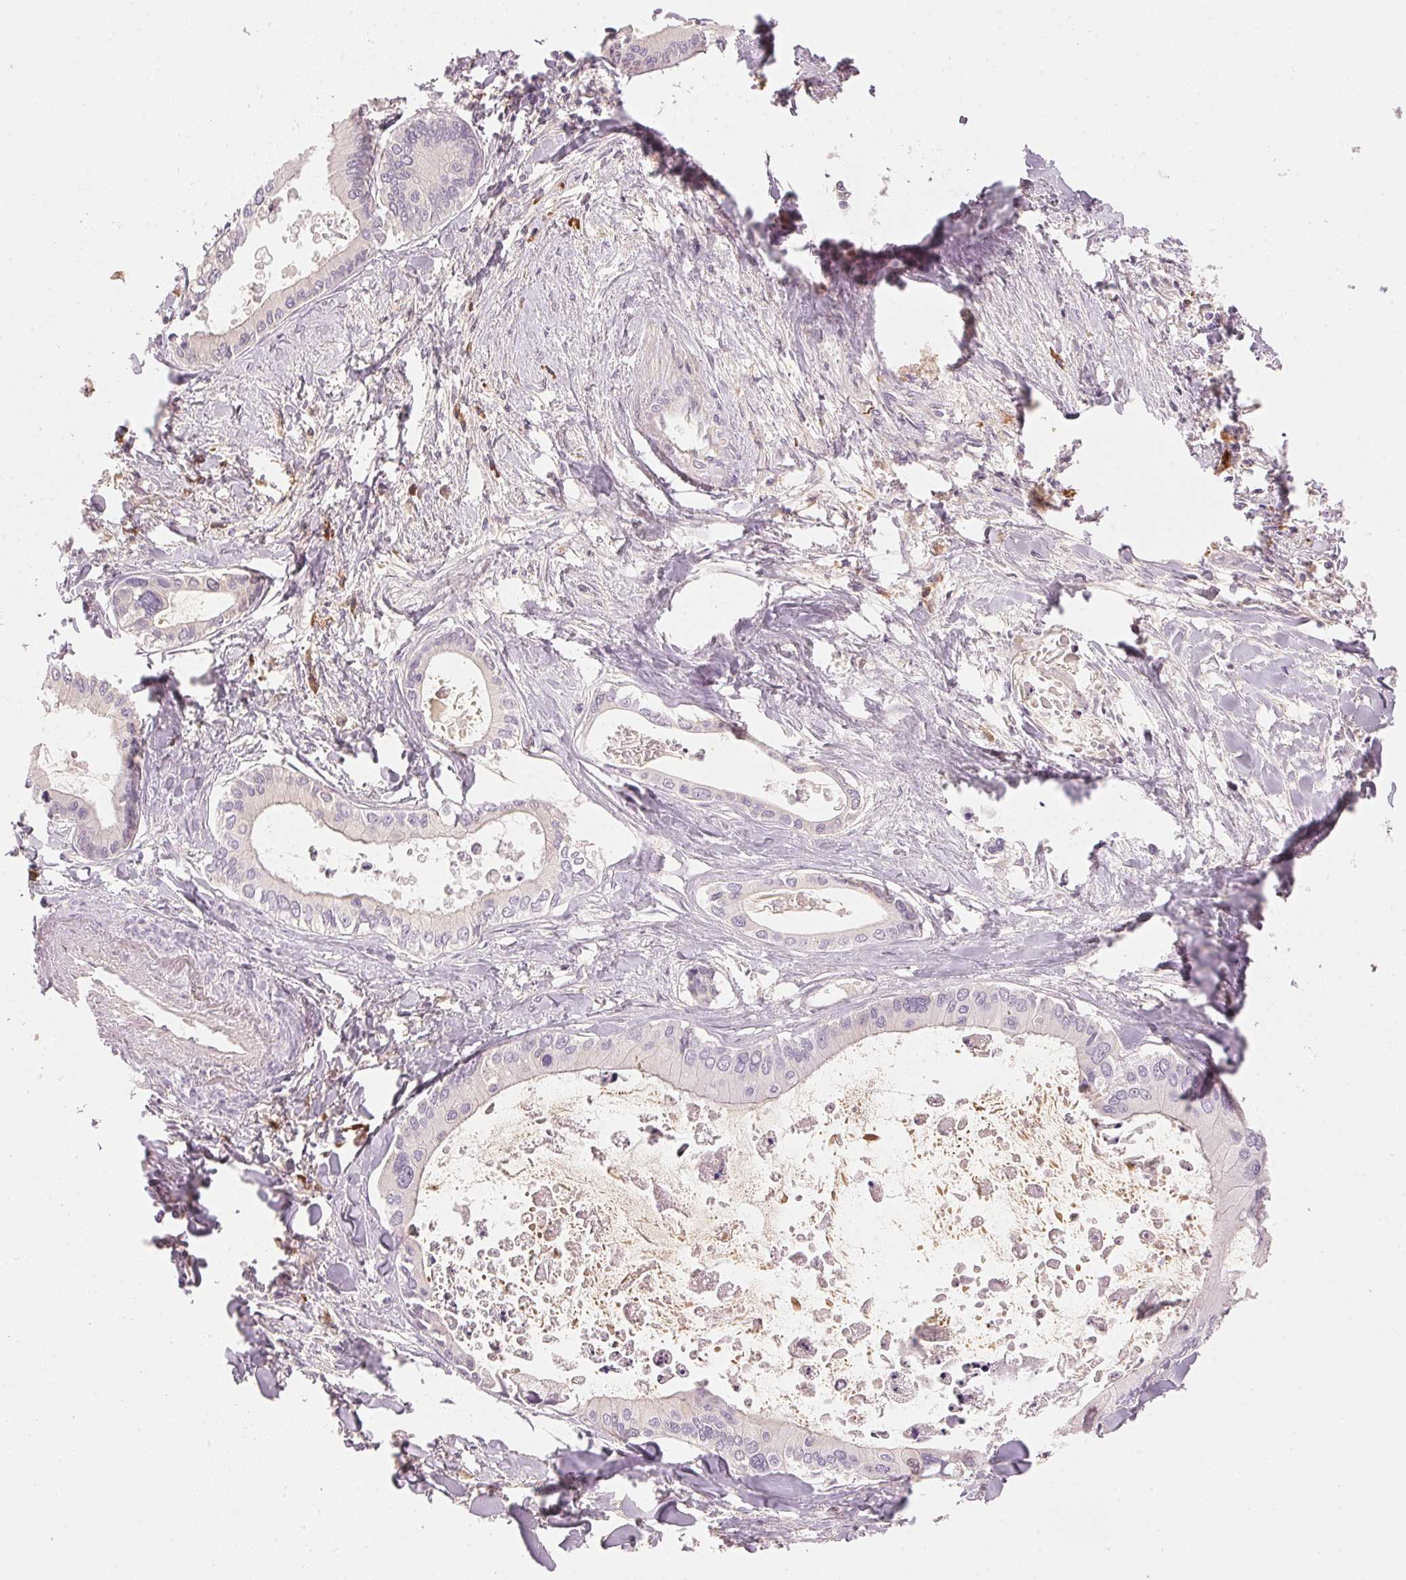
{"staining": {"intensity": "negative", "quantity": "none", "location": "none"}, "tissue": "liver cancer", "cell_type": "Tumor cells", "image_type": "cancer", "snomed": [{"axis": "morphology", "description": "Cholangiocarcinoma"}, {"axis": "topography", "description": "Liver"}], "caption": "This is an immunohistochemistry (IHC) histopathology image of liver cancer. There is no staining in tumor cells.", "gene": "RMDN2", "patient": {"sex": "male", "age": 66}}